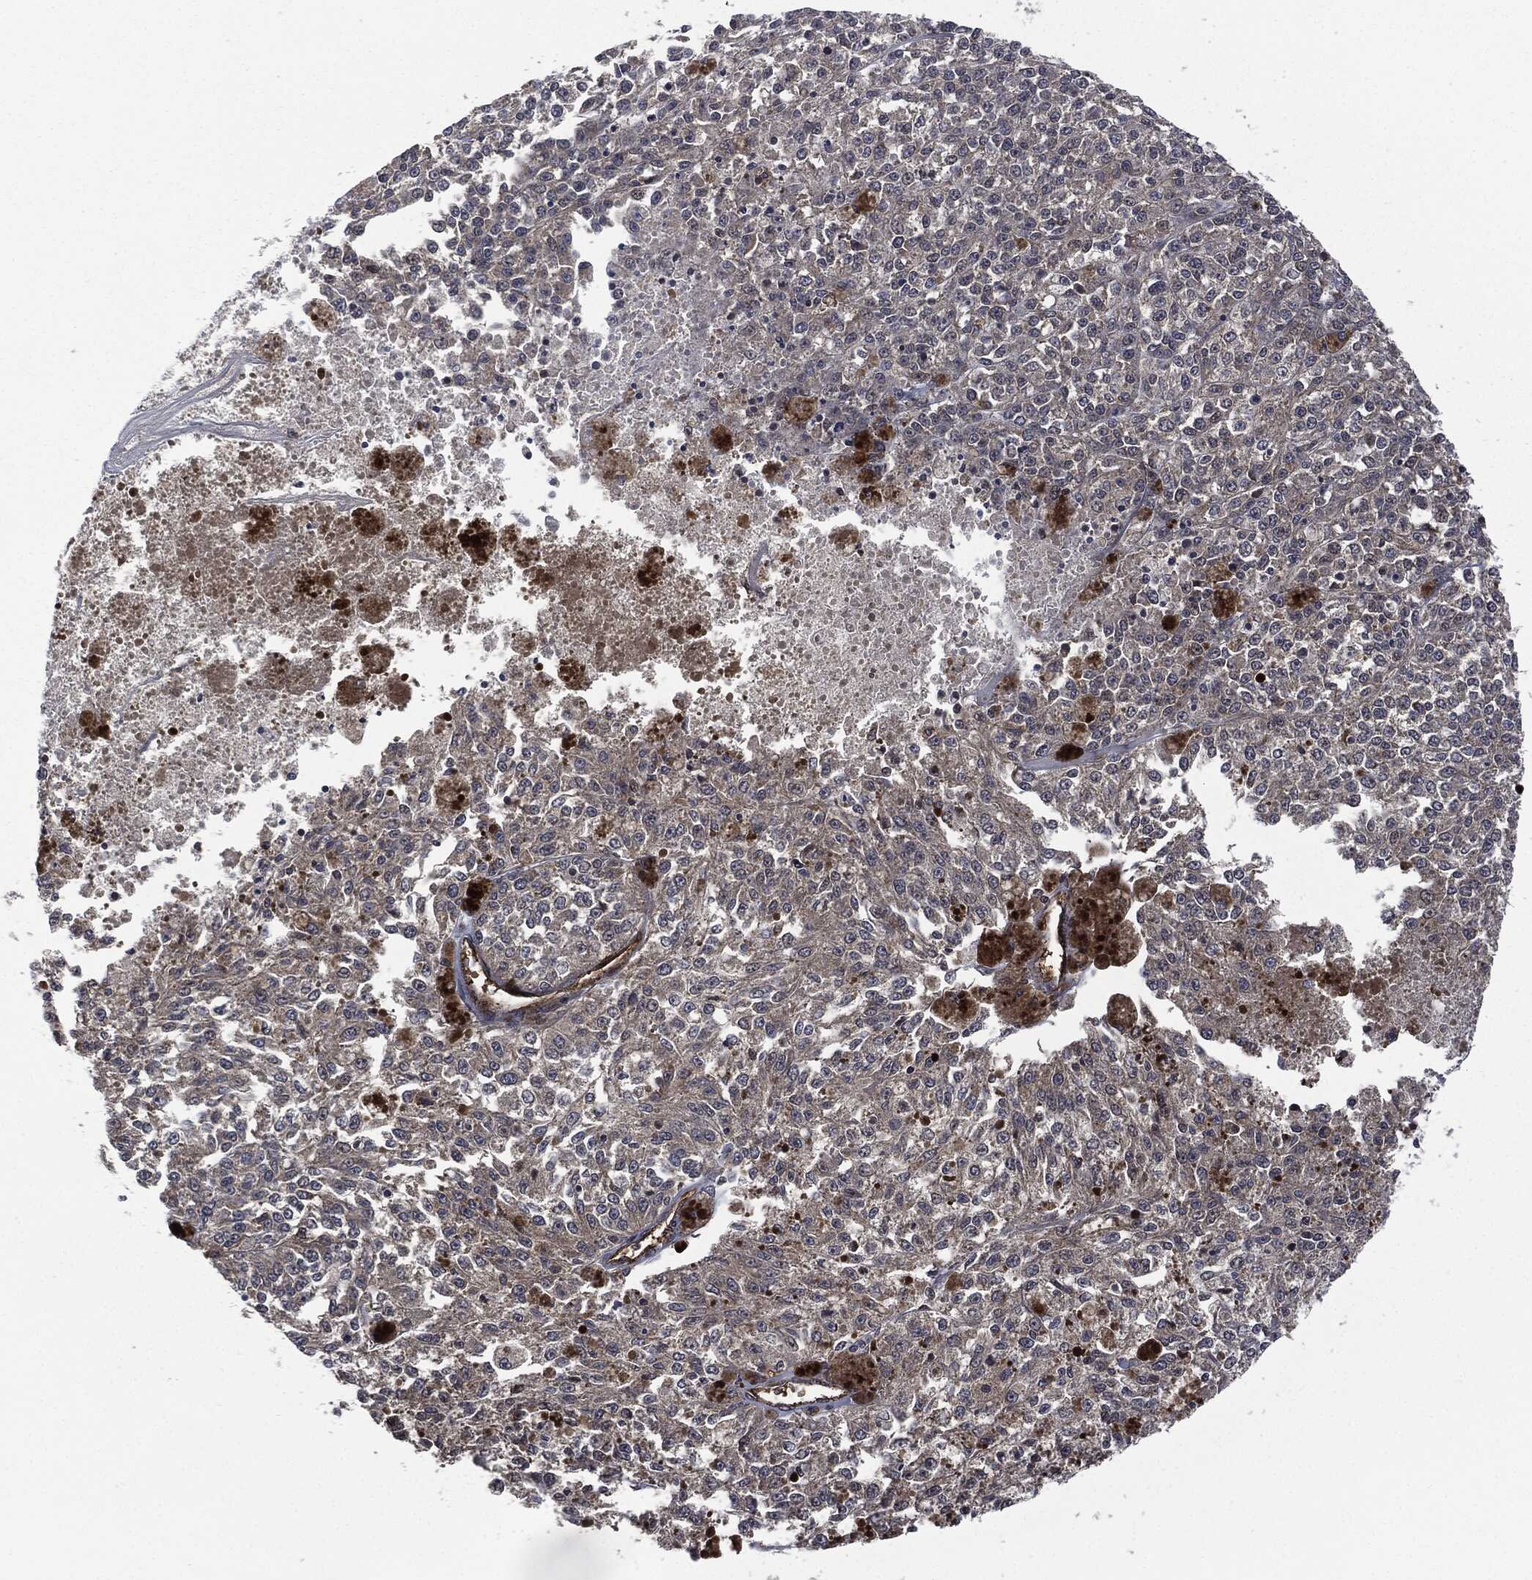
{"staining": {"intensity": "negative", "quantity": "none", "location": "none"}, "tissue": "melanoma", "cell_type": "Tumor cells", "image_type": "cancer", "snomed": [{"axis": "morphology", "description": "Malignant melanoma, Metastatic site"}, {"axis": "topography", "description": "Lymph node"}], "caption": "A micrograph of human melanoma is negative for staining in tumor cells.", "gene": "HRAS", "patient": {"sex": "female", "age": 64}}